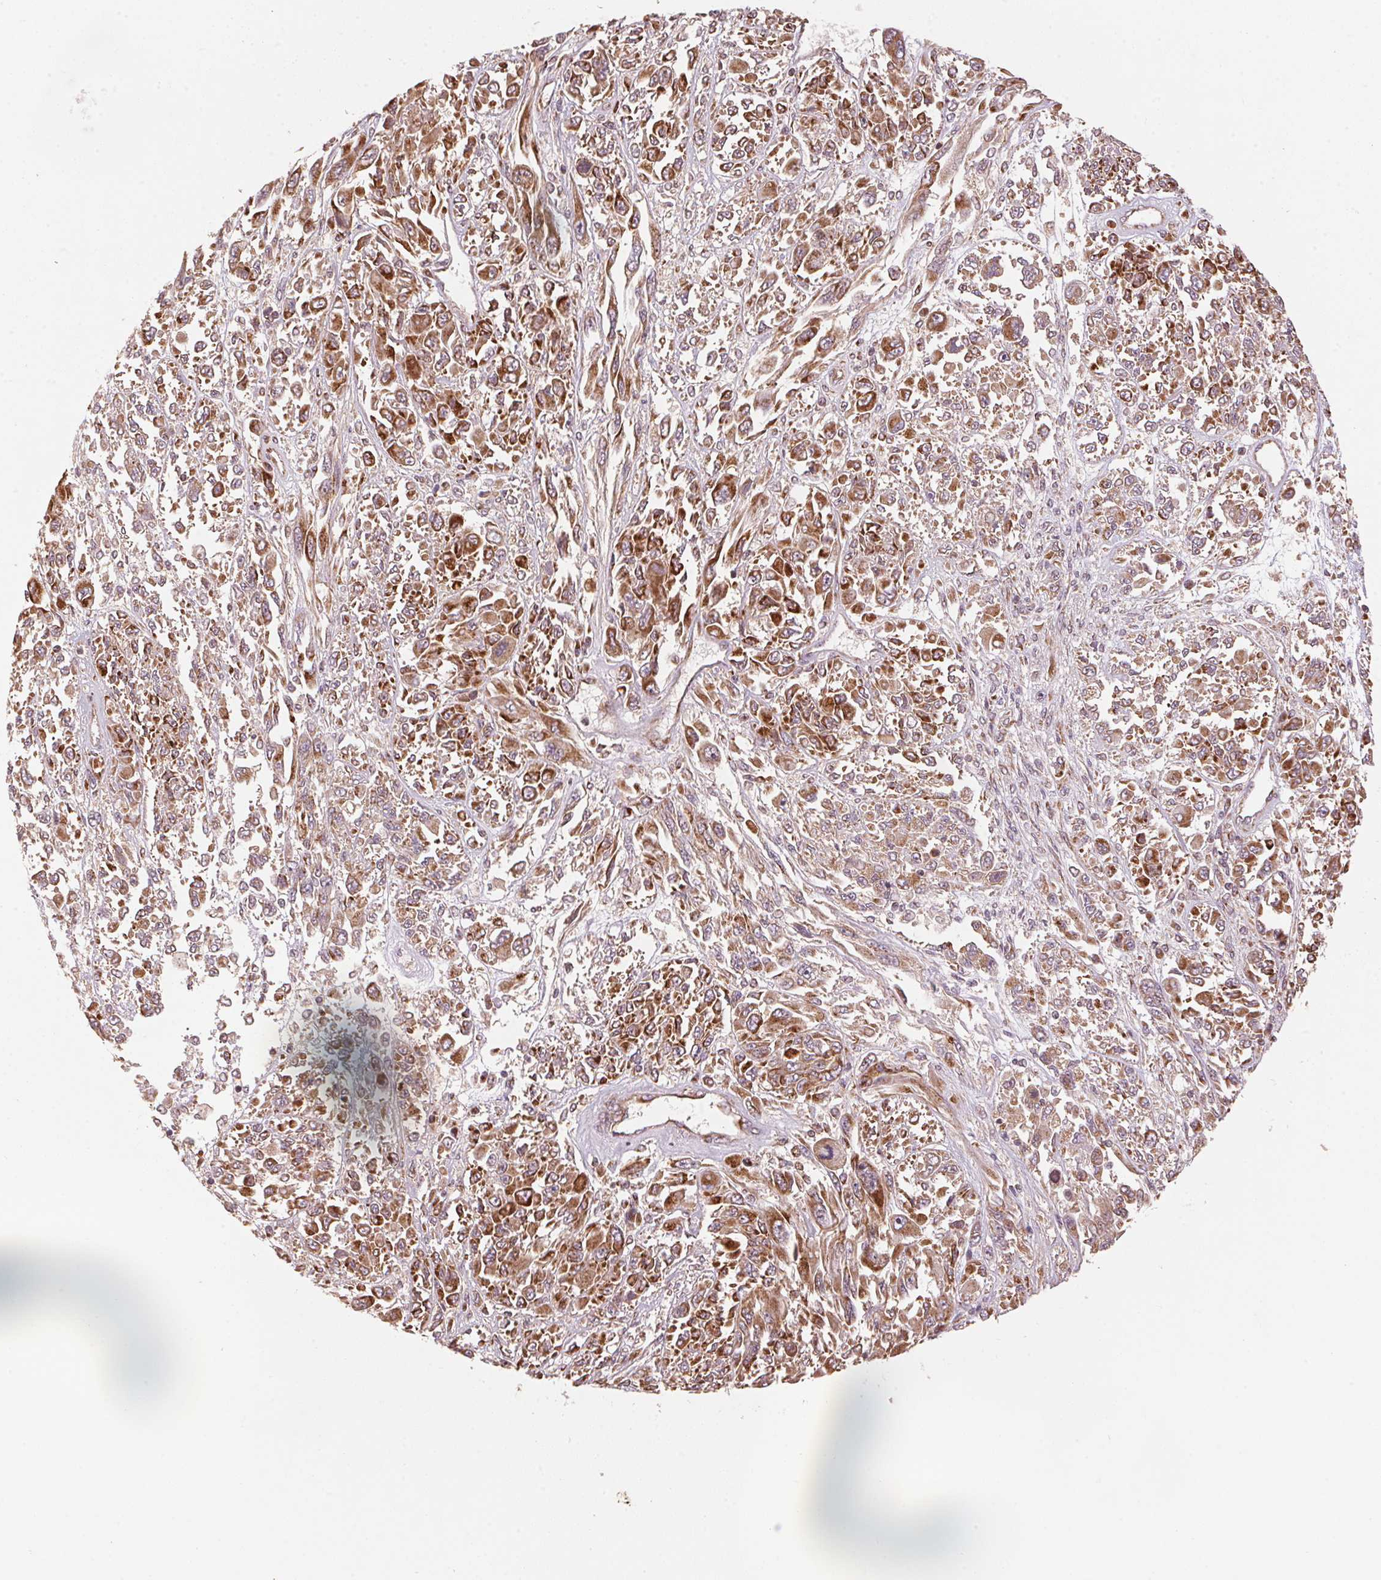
{"staining": {"intensity": "strong", "quantity": ">75%", "location": "cytoplasmic/membranous"}, "tissue": "melanoma", "cell_type": "Tumor cells", "image_type": "cancer", "snomed": [{"axis": "morphology", "description": "Malignant melanoma, NOS"}, {"axis": "topography", "description": "Skin"}], "caption": "A brown stain labels strong cytoplasmic/membranous expression of a protein in human malignant melanoma tumor cells.", "gene": "TOMM70", "patient": {"sex": "female", "age": 91}}